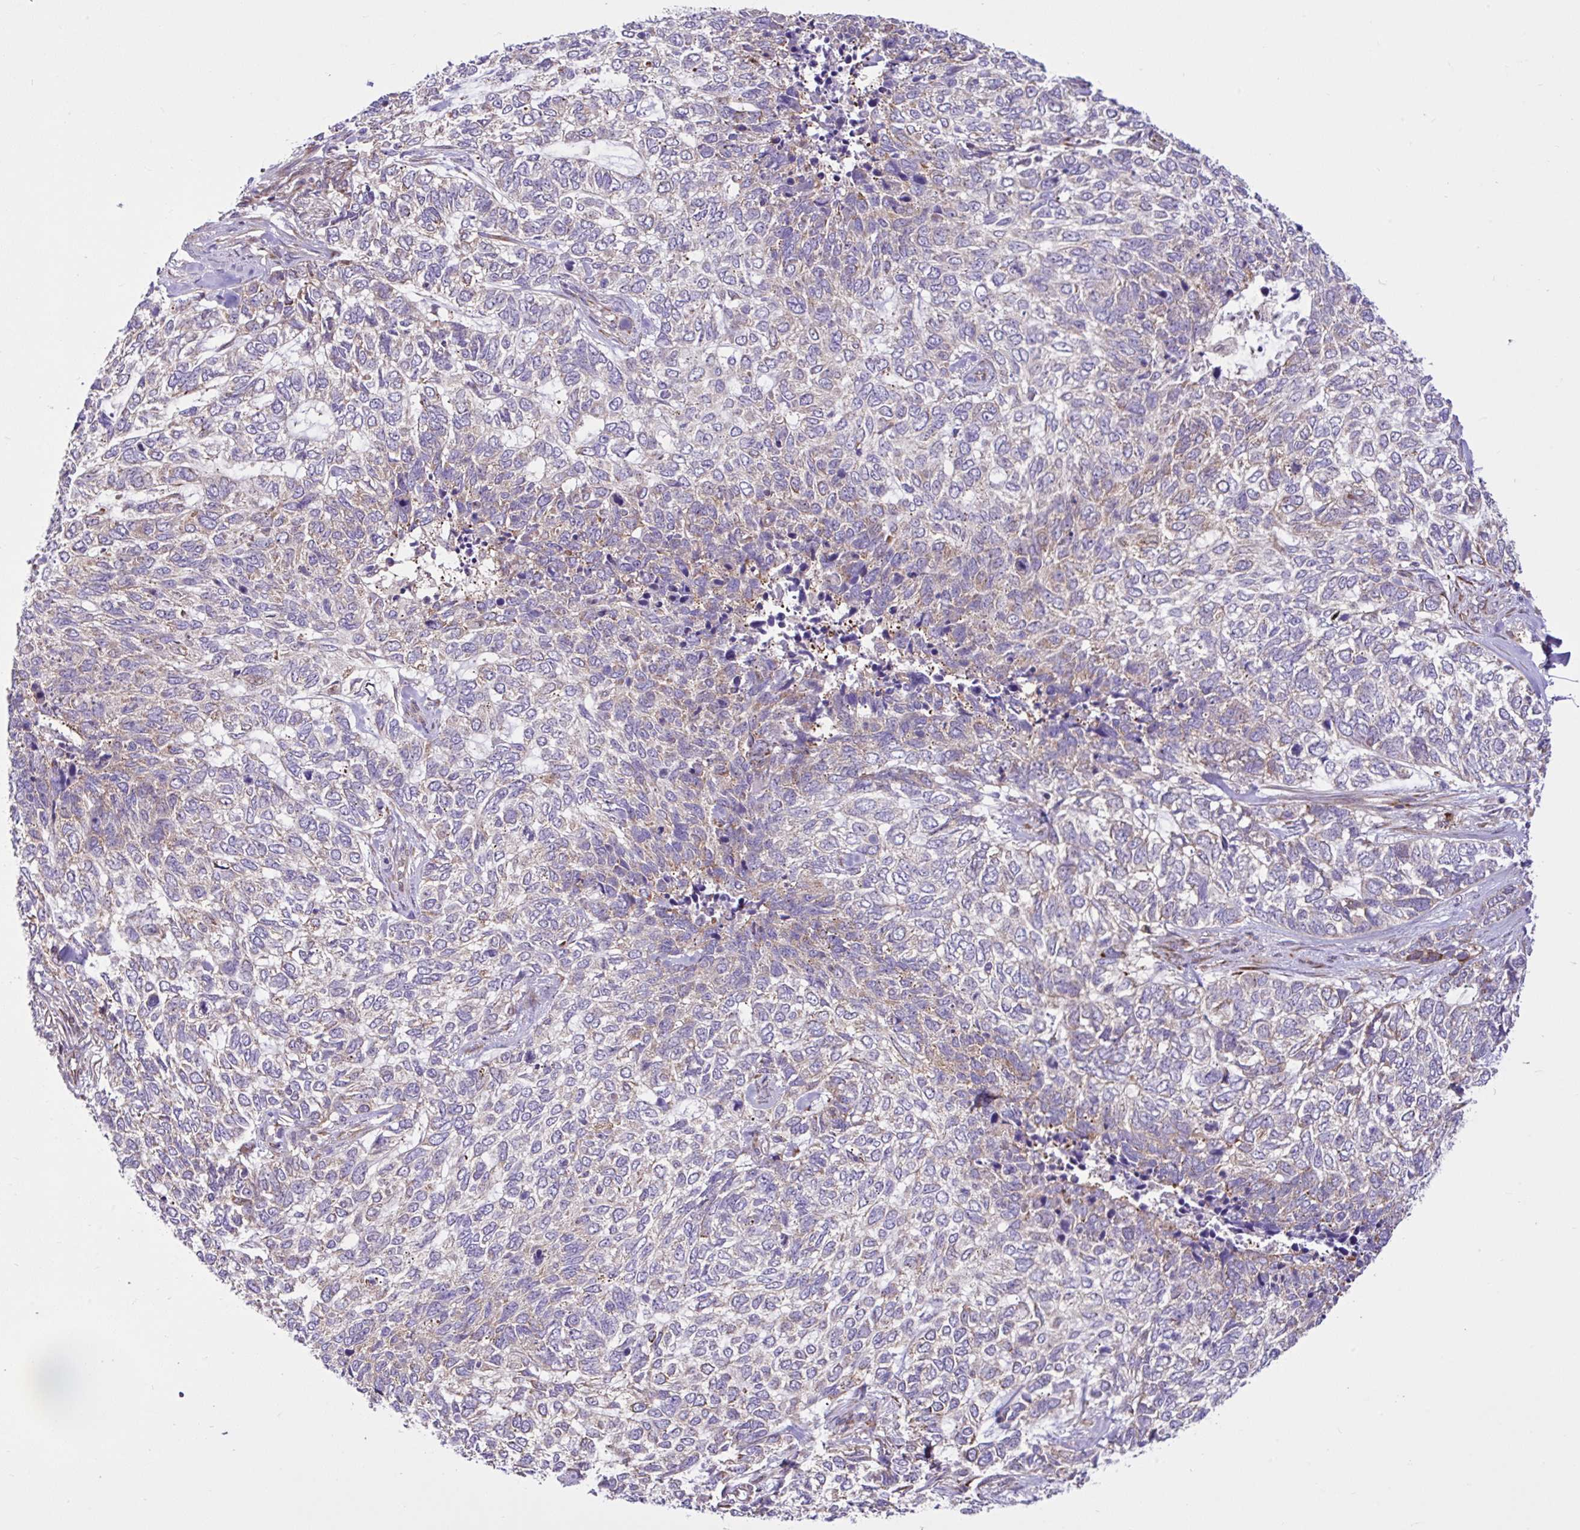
{"staining": {"intensity": "negative", "quantity": "none", "location": "none"}, "tissue": "skin cancer", "cell_type": "Tumor cells", "image_type": "cancer", "snomed": [{"axis": "morphology", "description": "Basal cell carcinoma"}, {"axis": "topography", "description": "Skin"}], "caption": "Human skin basal cell carcinoma stained for a protein using IHC exhibits no staining in tumor cells.", "gene": "NTPCR", "patient": {"sex": "female", "age": 65}}